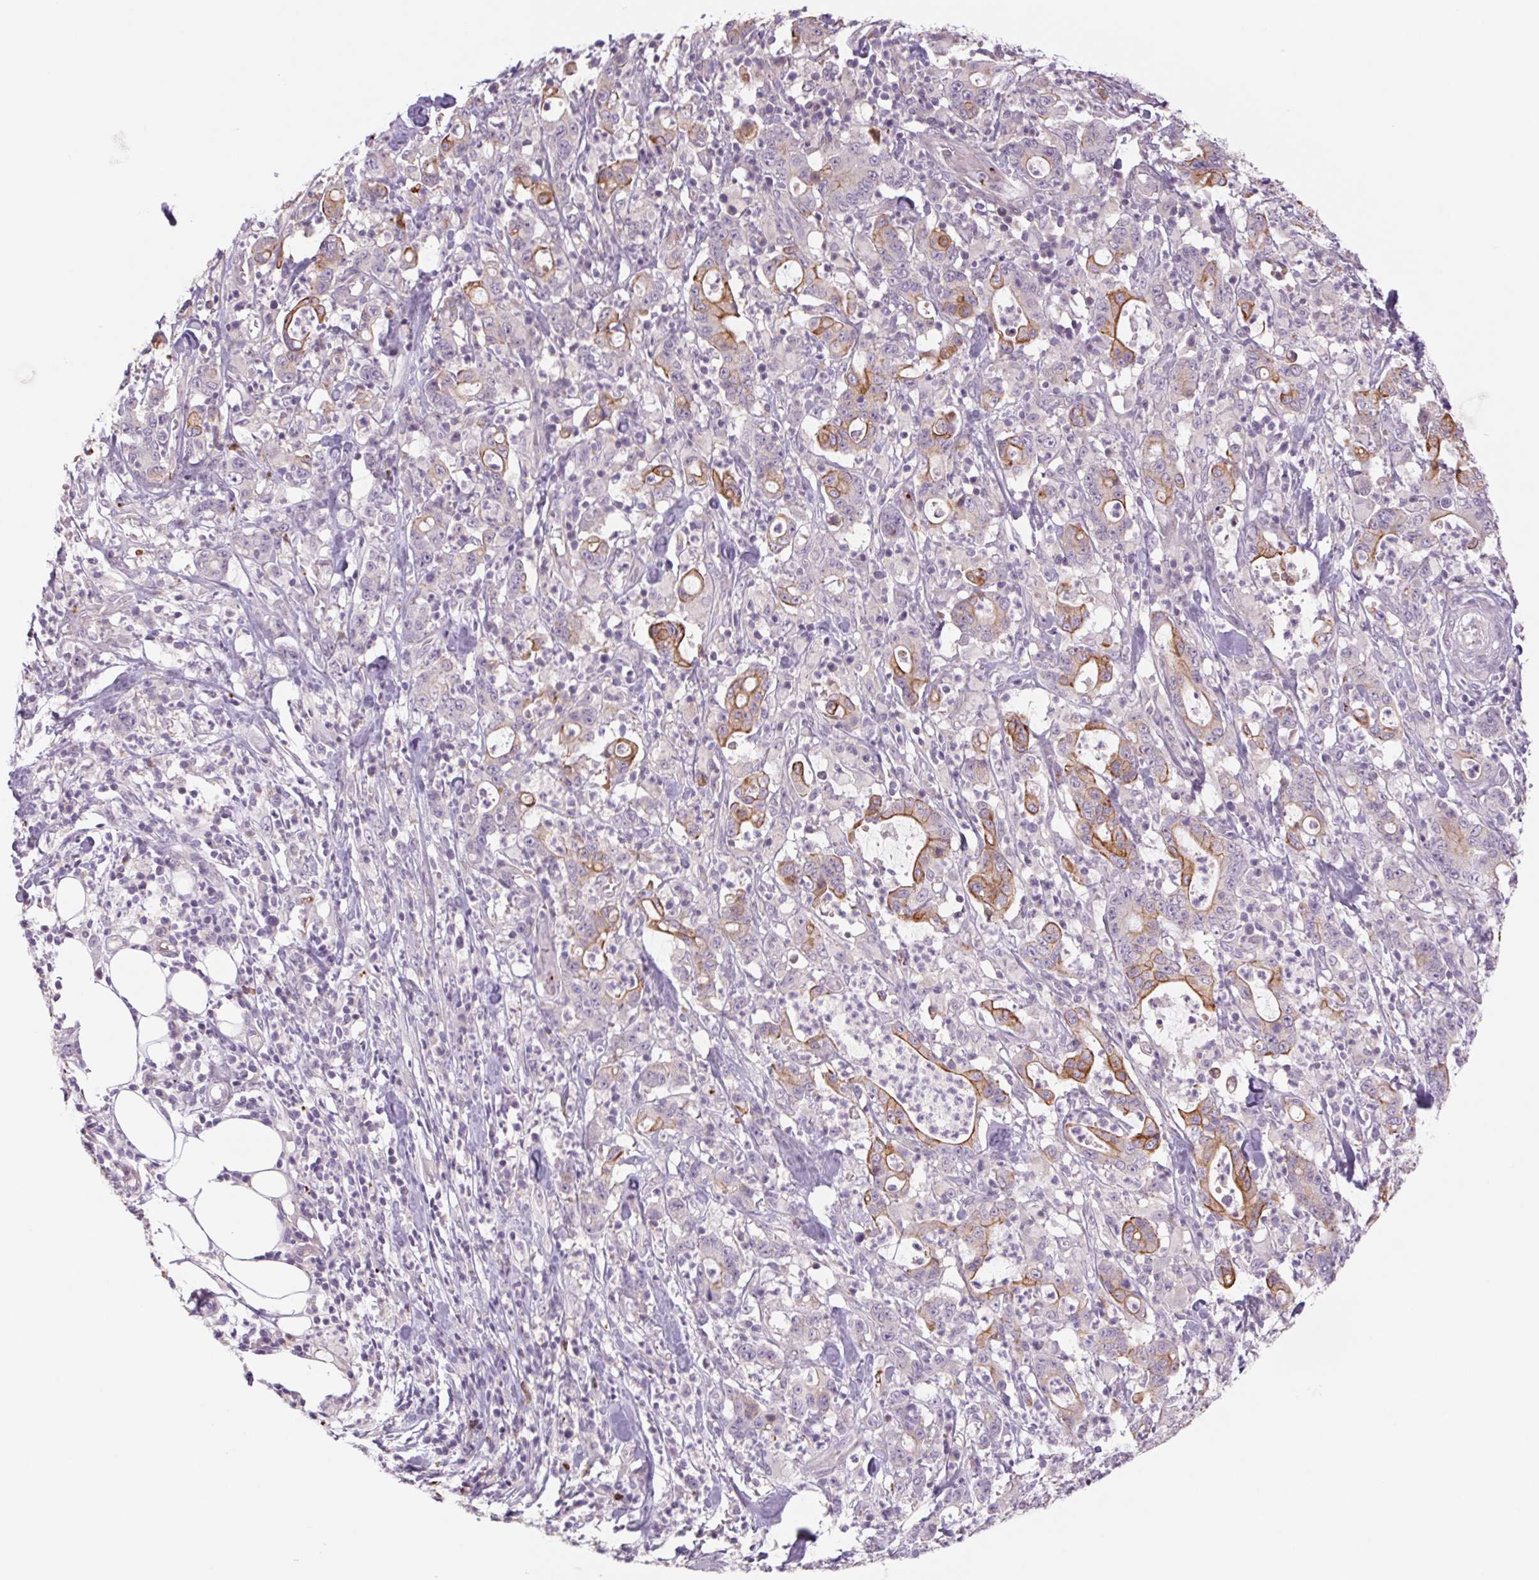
{"staining": {"intensity": "moderate", "quantity": "<25%", "location": "cytoplasmic/membranous"}, "tissue": "stomach cancer", "cell_type": "Tumor cells", "image_type": "cancer", "snomed": [{"axis": "morphology", "description": "Adenocarcinoma, NOS"}, {"axis": "topography", "description": "Stomach, upper"}], "caption": "IHC of adenocarcinoma (stomach) shows low levels of moderate cytoplasmic/membranous positivity in approximately <25% of tumor cells.", "gene": "MS4A13", "patient": {"sex": "male", "age": 68}}